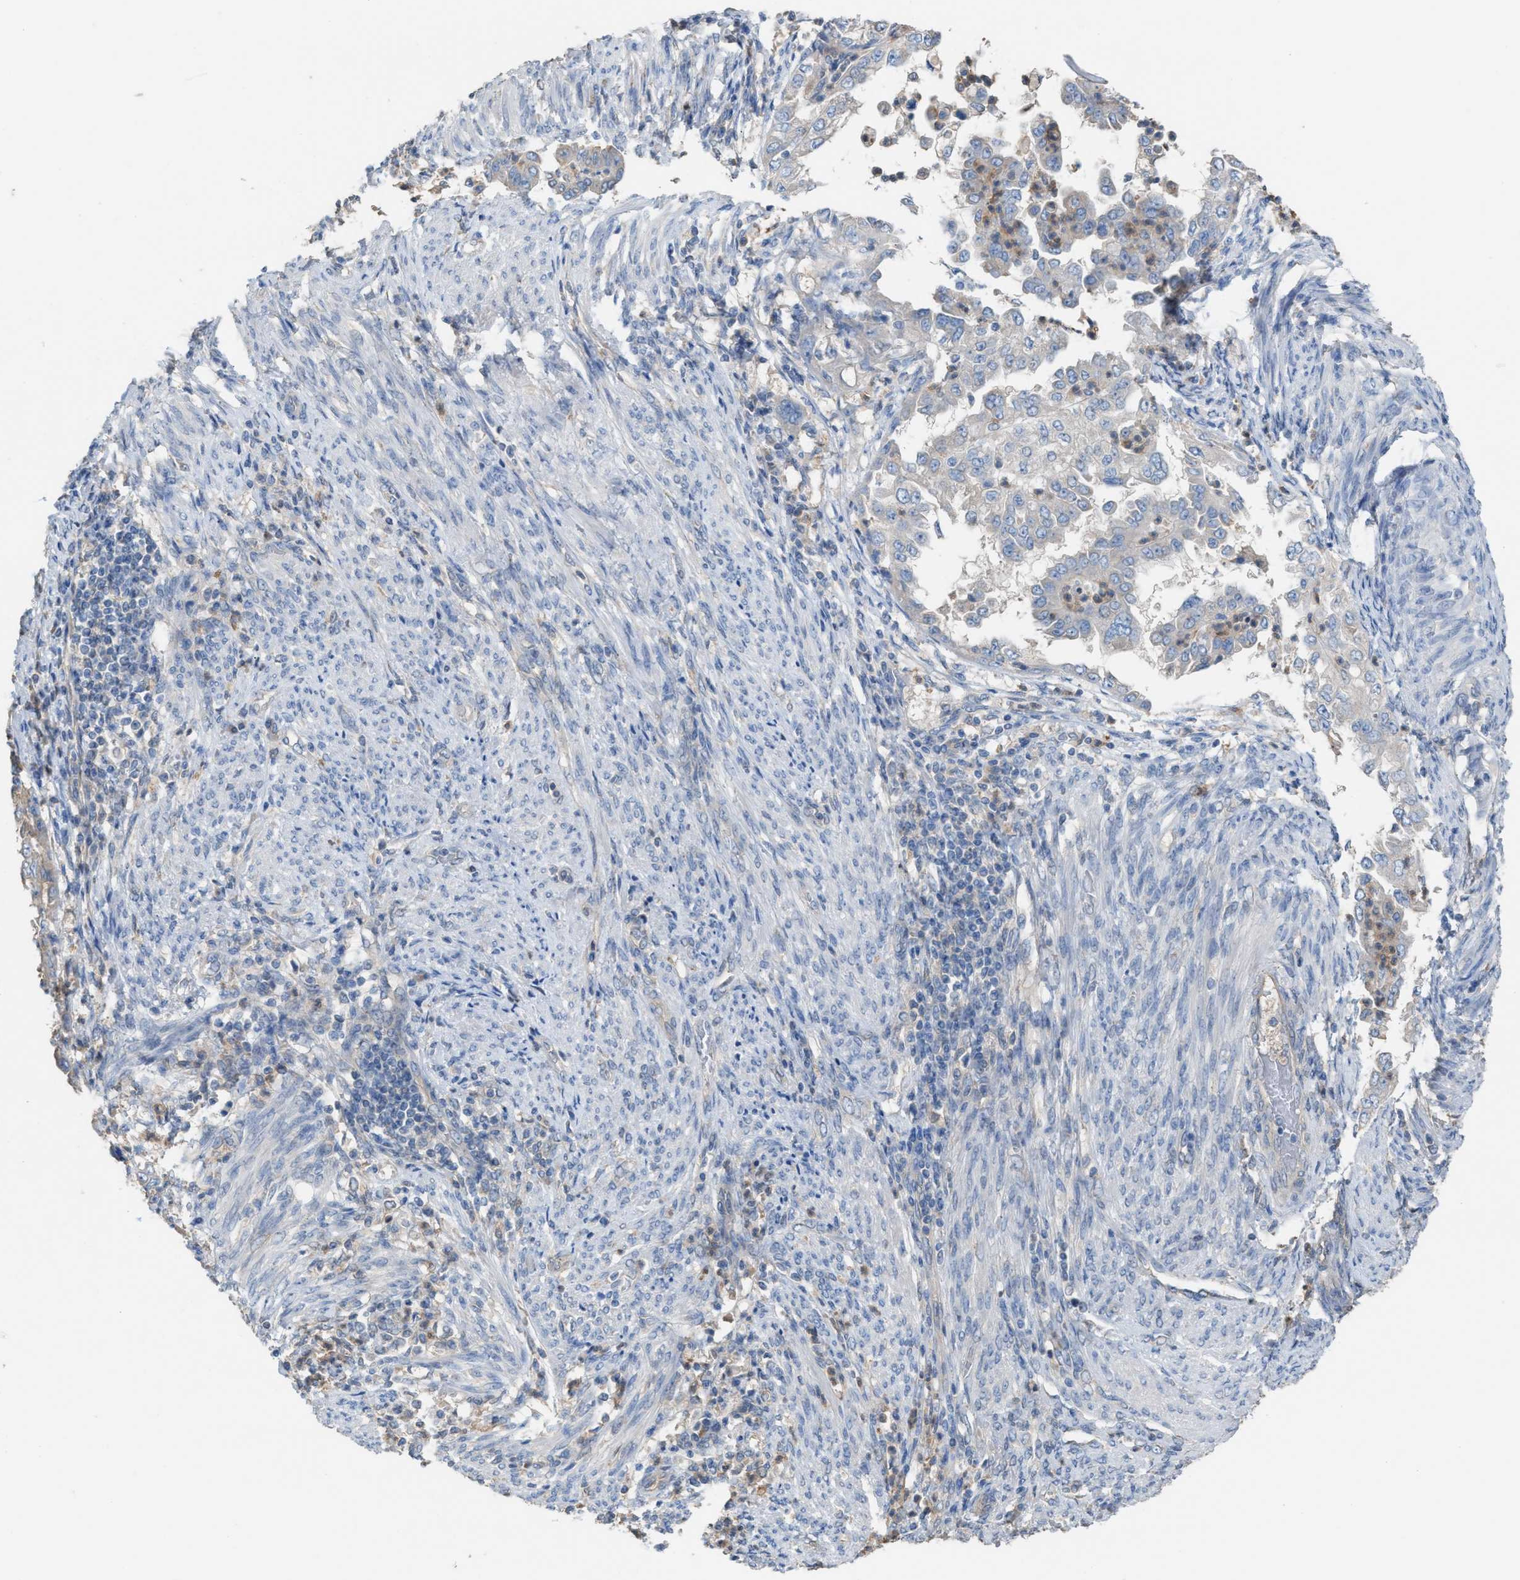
{"staining": {"intensity": "negative", "quantity": "none", "location": "none"}, "tissue": "endometrial cancer", "cell_type": "Tumor cells", "image_type": "cancer", "snomed": [{"axis": "morphology", "description": "Adenocarcinoma, NOS"}, {"axis": "topography", "description": "Endometrium"}], "caption": "Tumor cells are negative for brown protein staining in endometrial adenocarcinoma.", "gene": "NQO2", "patient": {"sex": "female", "age": 85}}